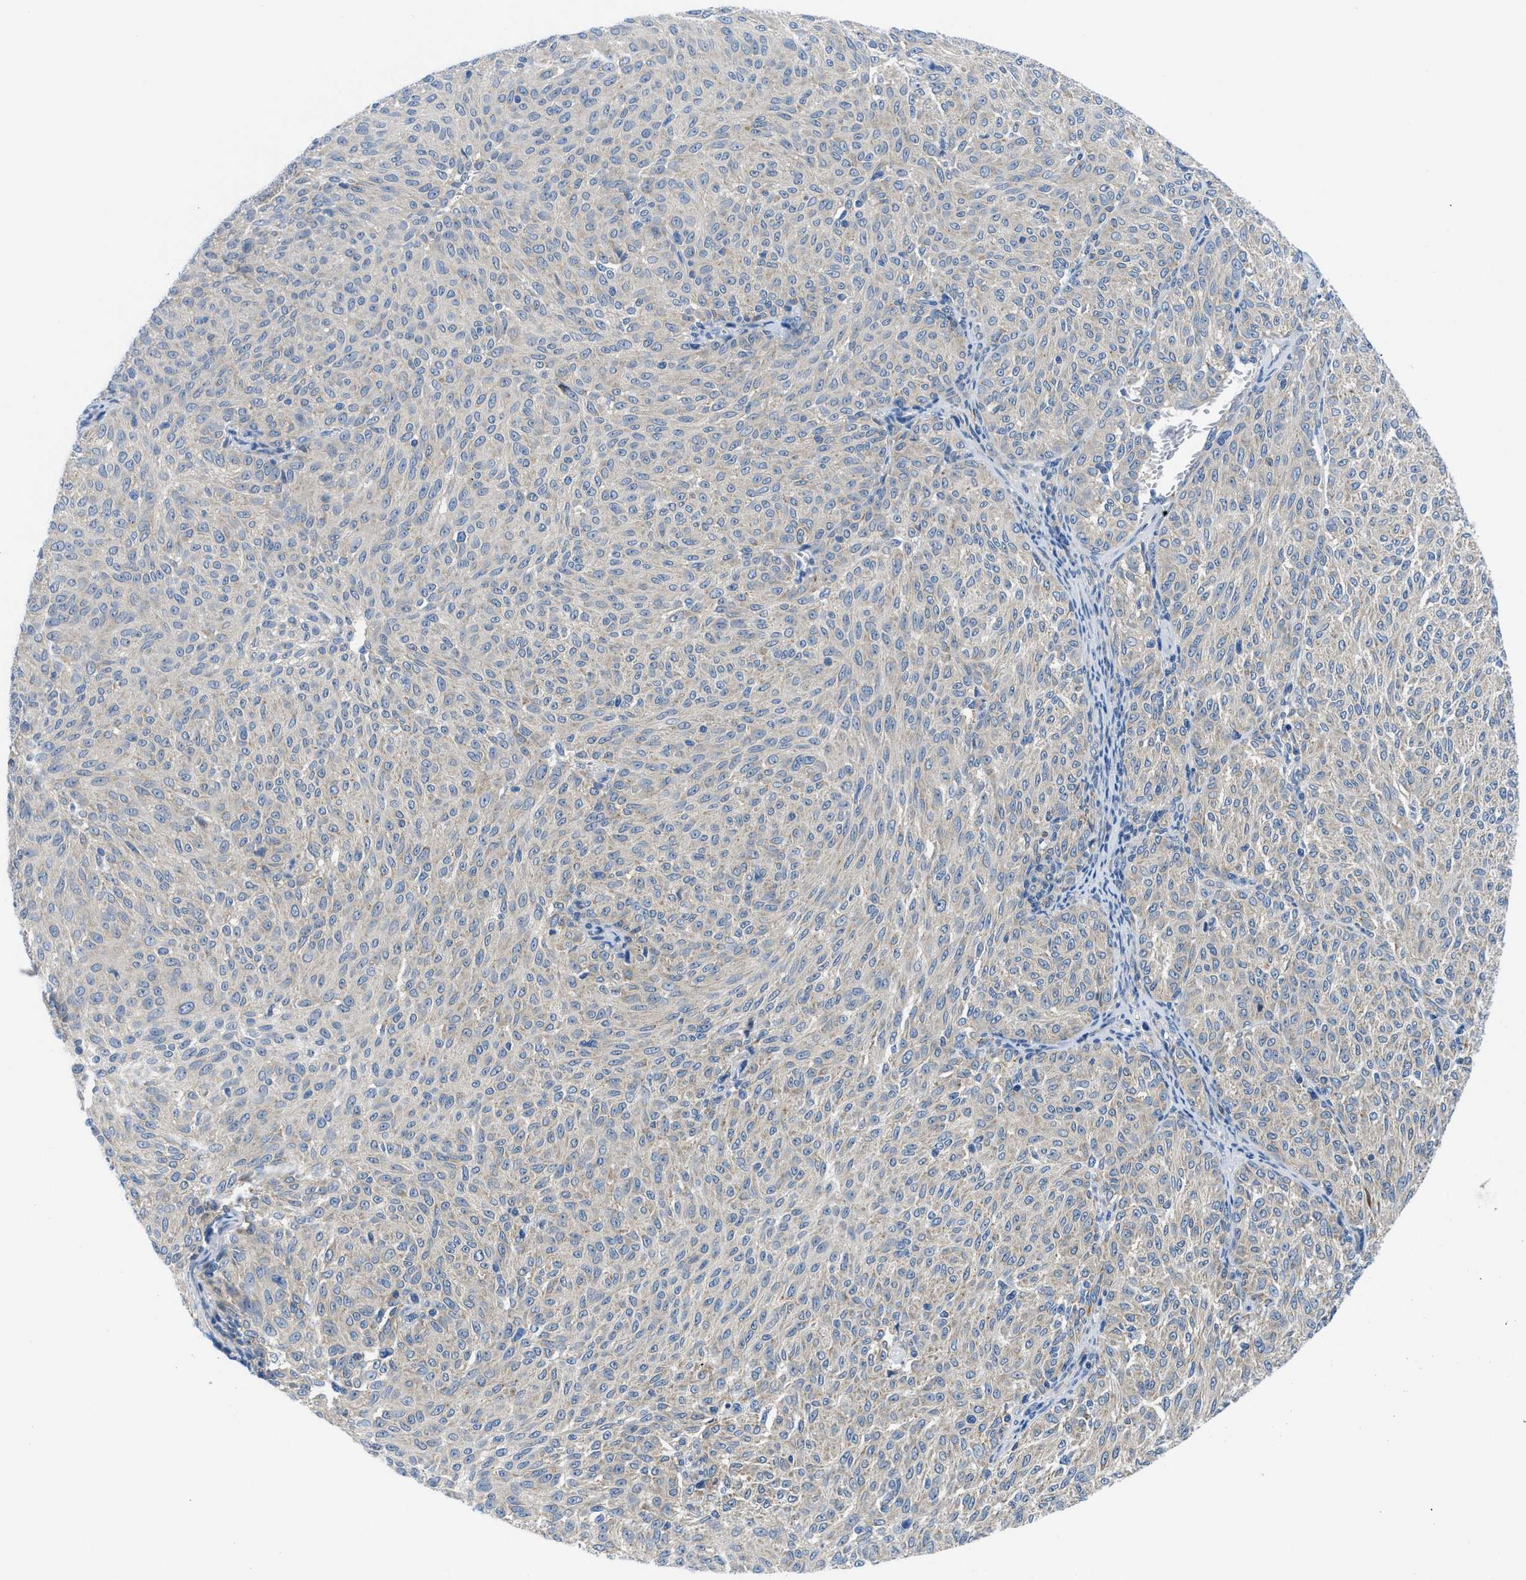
{"staining": {"intensity": "negative", "quantity": "none", "location": "none"}, "tissue": "melanoma", "cell_type": "Tumor cells", "image_type": "cancer", "snomed": [{"axis": "morphology", "description": "Malignant melanoma, NOS"}, {"axis": "topography", "description": "Skin"}], "caption": "IHC micrograph of neoplastic tissue: human melanoma stained with DAB (3,3'-diaminobenzidine) reveals no significant protein expression in tumor cells. The staining is performed using DAB brown chromogen with nuclei counter-stained in using hematoxylin.", "gene": "BNC2", "patient": {"sex": "female", "age": 72}}